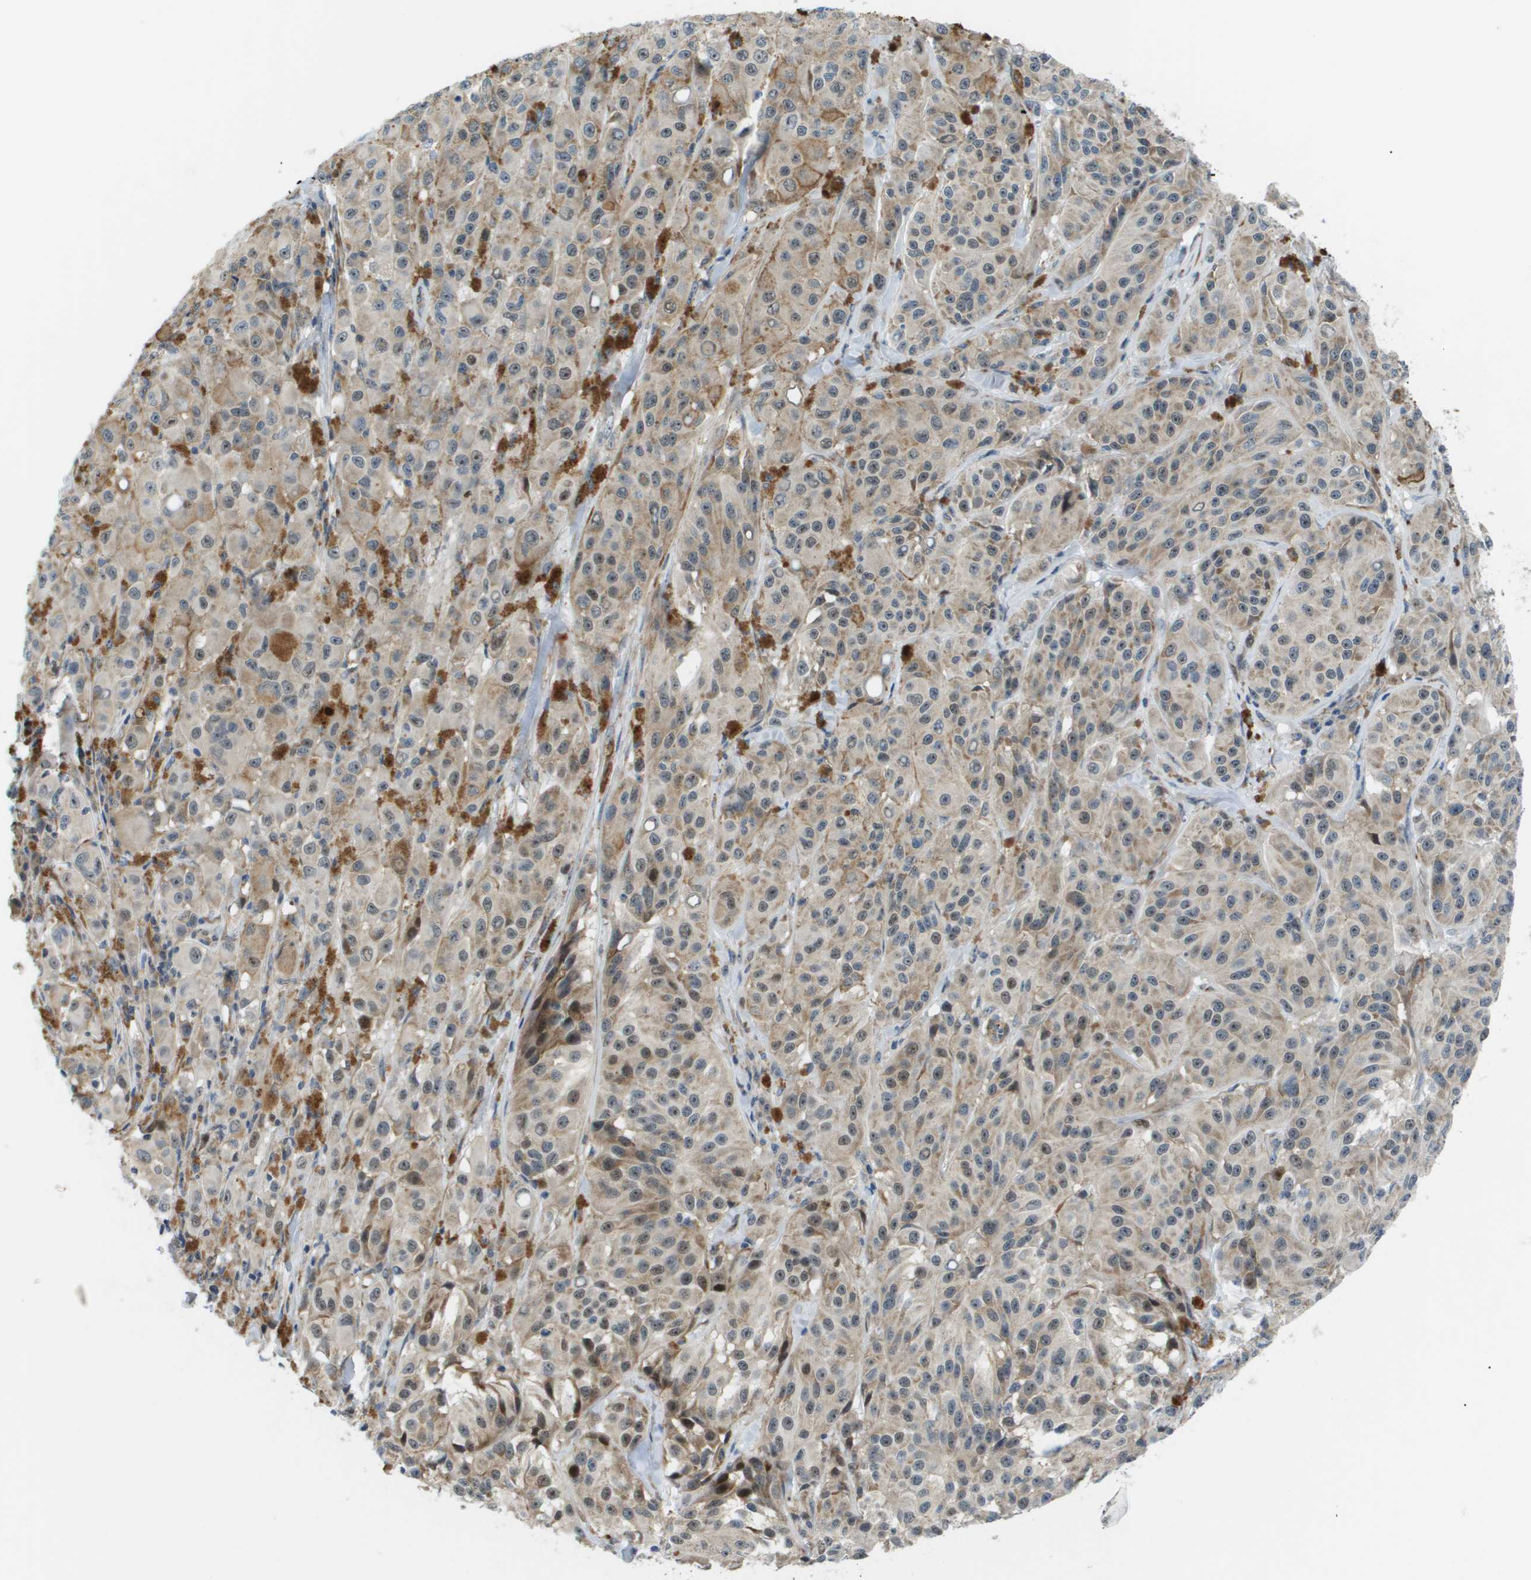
{"staining": {"intensity": "weak", "quantity": ">75%", "location": "cytoplasmic/membranous"}, "tissue": "melanoma", "cell_type": "Tumor cells", "image_type": "cancer", "snomed": [{"axis": "morphology", "description": "Malignant melanoma, NOS"}, {"axis": "topography", "description": "Skin"}], "caption": "IHC of human malignant melanoma displays low levels of weak cytoplasmic/membranous expression in approximately >75% of tumor cells. The protein of interest is stained brown, and the nuclei are stained in blue (DAB IHC with brightfield microscopy, high magnification).", "gene": "OTUD5", "patient": {"sex": "male", "age": 84}}